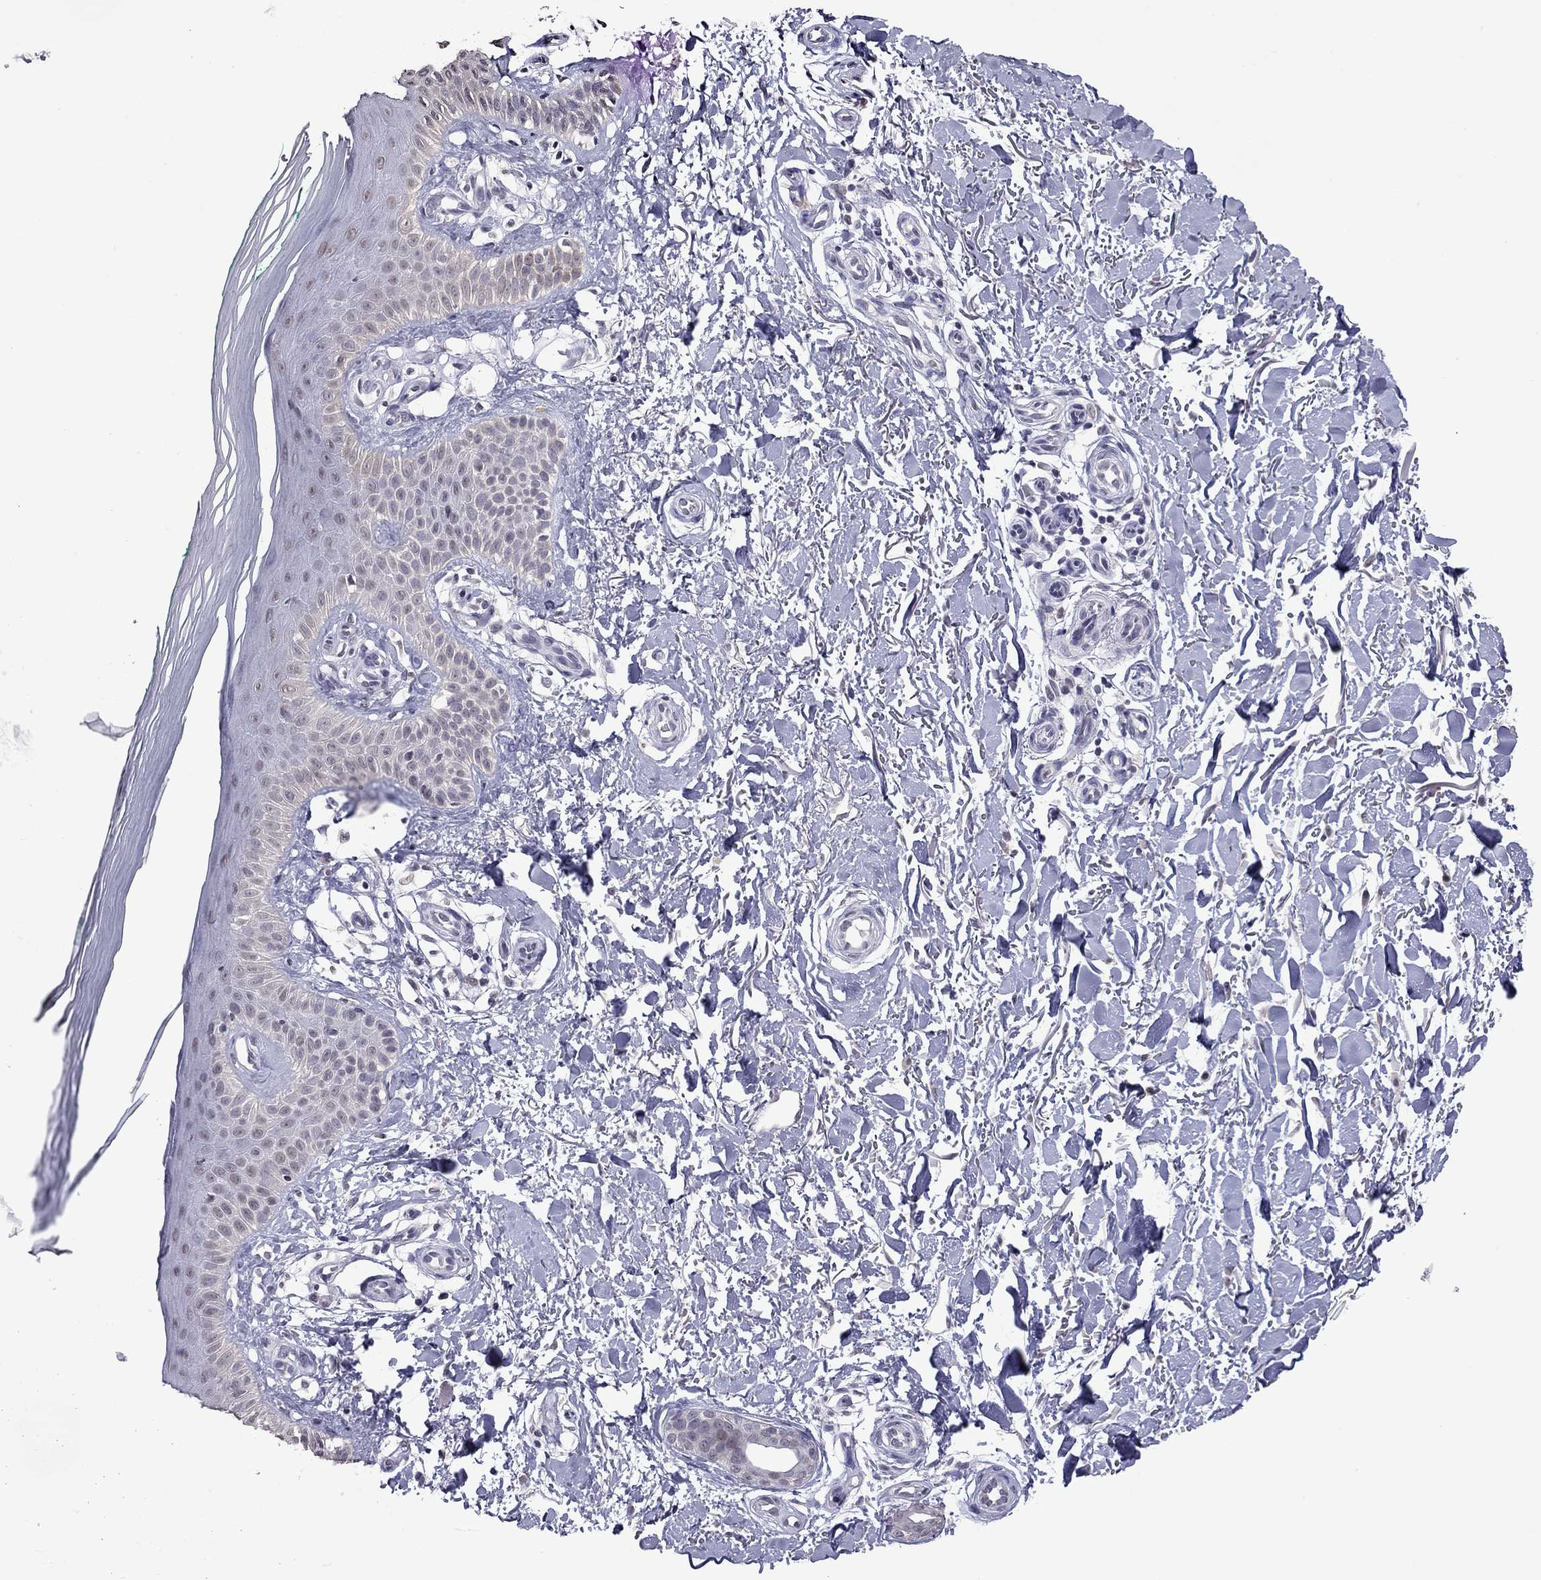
{"staining": {"intensity": "negative", "quantity": "none", "location": "none"}, "tissue": "skin", "cell_type": "Fibroblasts", "image_type": "normal", "snomed": [{"axis": "morphology", "description": "Normal tissue, NOS"}, {"axis": "morphology", "description": "Inflammation, NOS"}, {"axis": "morphology", "description": "Fibrosis, NOS"}, {"axis": "topography", "description": "Skin"}], "caption": "High power microscopy image of an IHC micrograph of normal skin, revealing no significant staining in fibroblasts. Nuclei are stained in blue.", "gene": "PPP1R3A", "patient": {"sex": "male", "age": 71}}